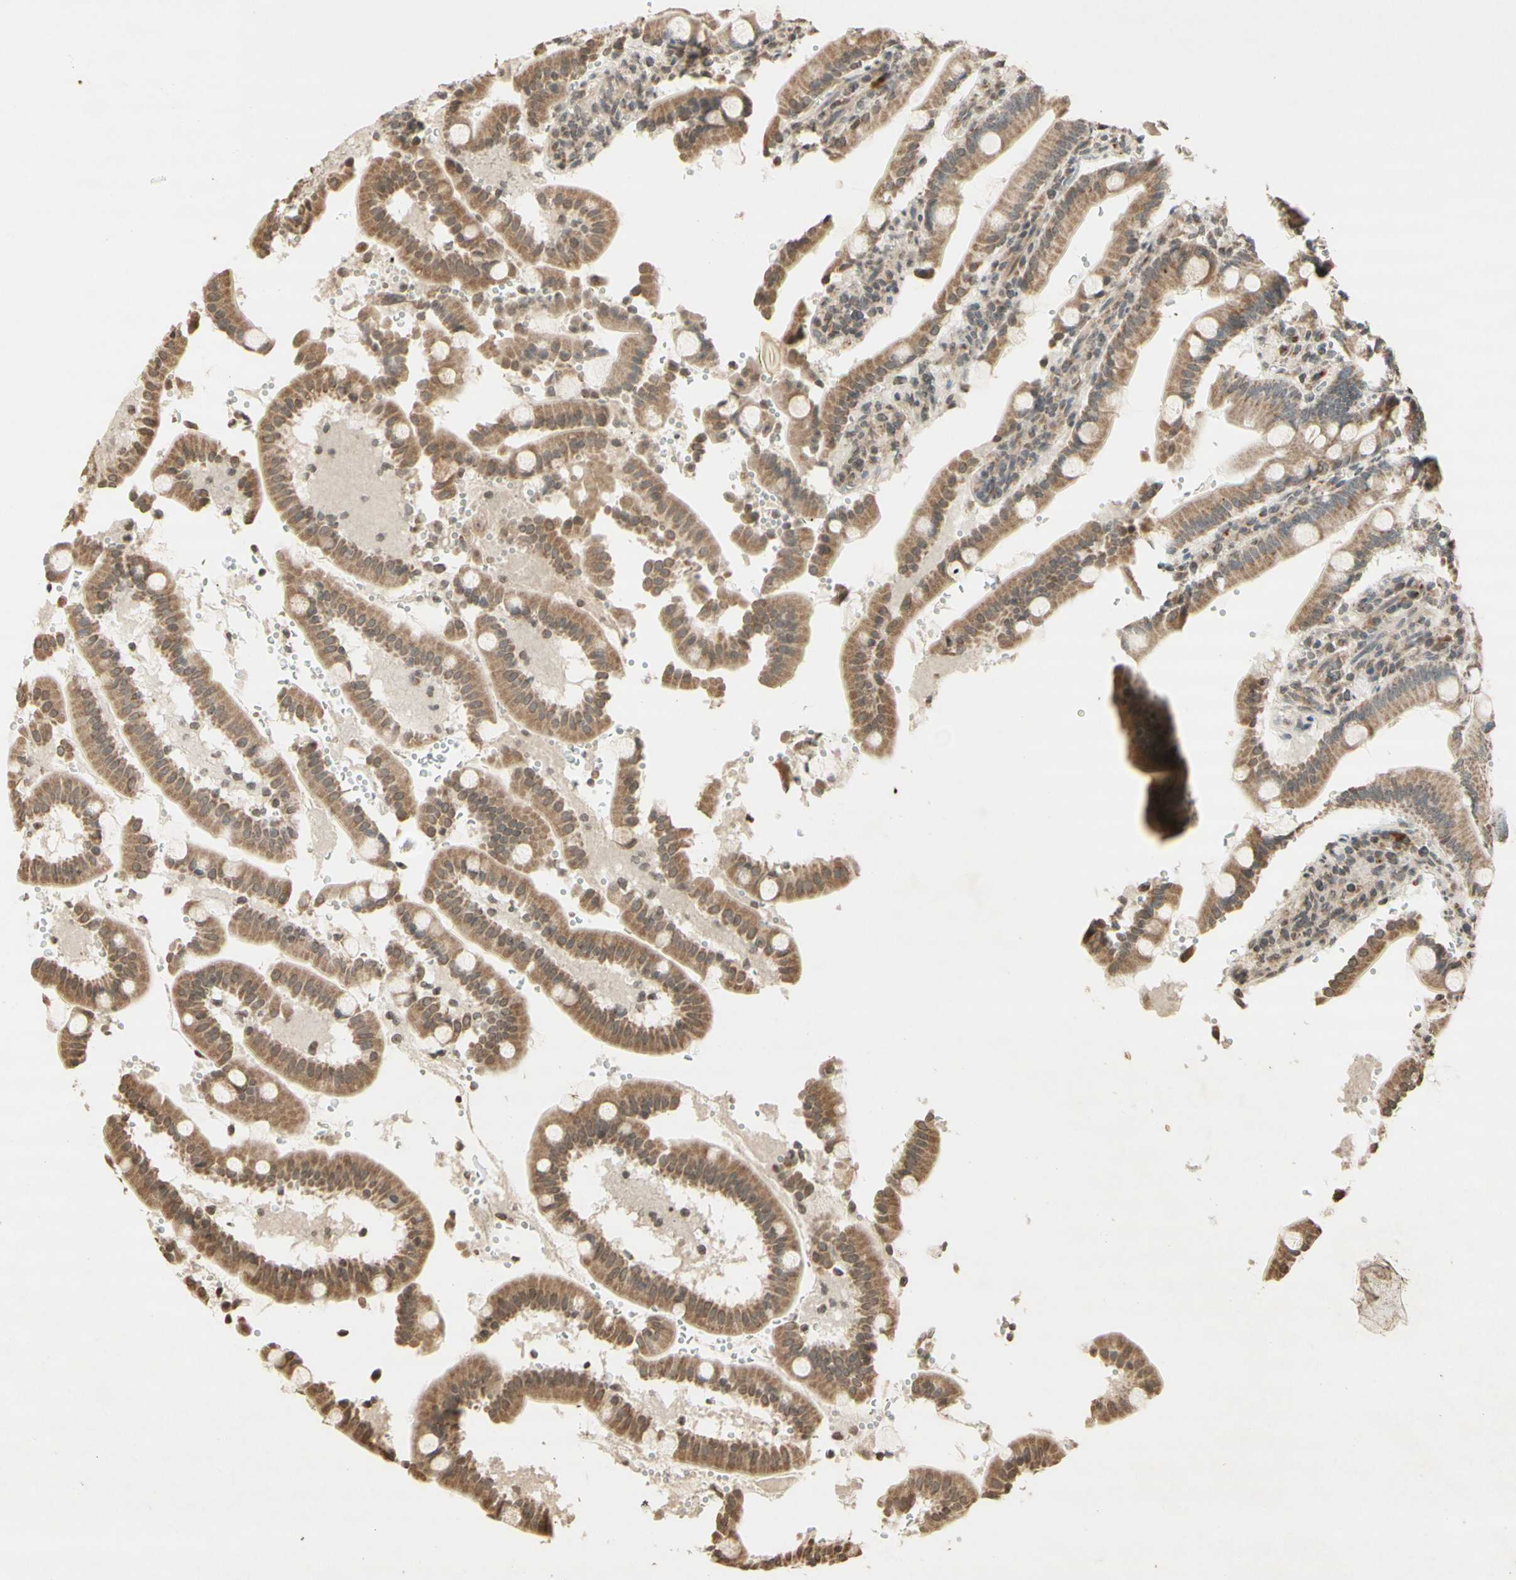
{"staining": {"intensity": "moderate", "quantity": ">75%", "location": "cytoplasmic/membranous,nuclear"}, "tissue": "duodenum", "cell_type": "Glandular cells", "image_type": "normal", "snomed": [{"axis": "morphology", "description": "Normal tissue, NOS"}, {"axis": "topography", "description": "Small intestine, NOS"}], "caption": "Brown immunohistochemical staining in normal duodenum shows moderate cytoplasmic/membranous,nuclear staining in approximately >75% of glandular cells.", "gene": "CCNI", "patient": {"sex": "female", "age": 71}}